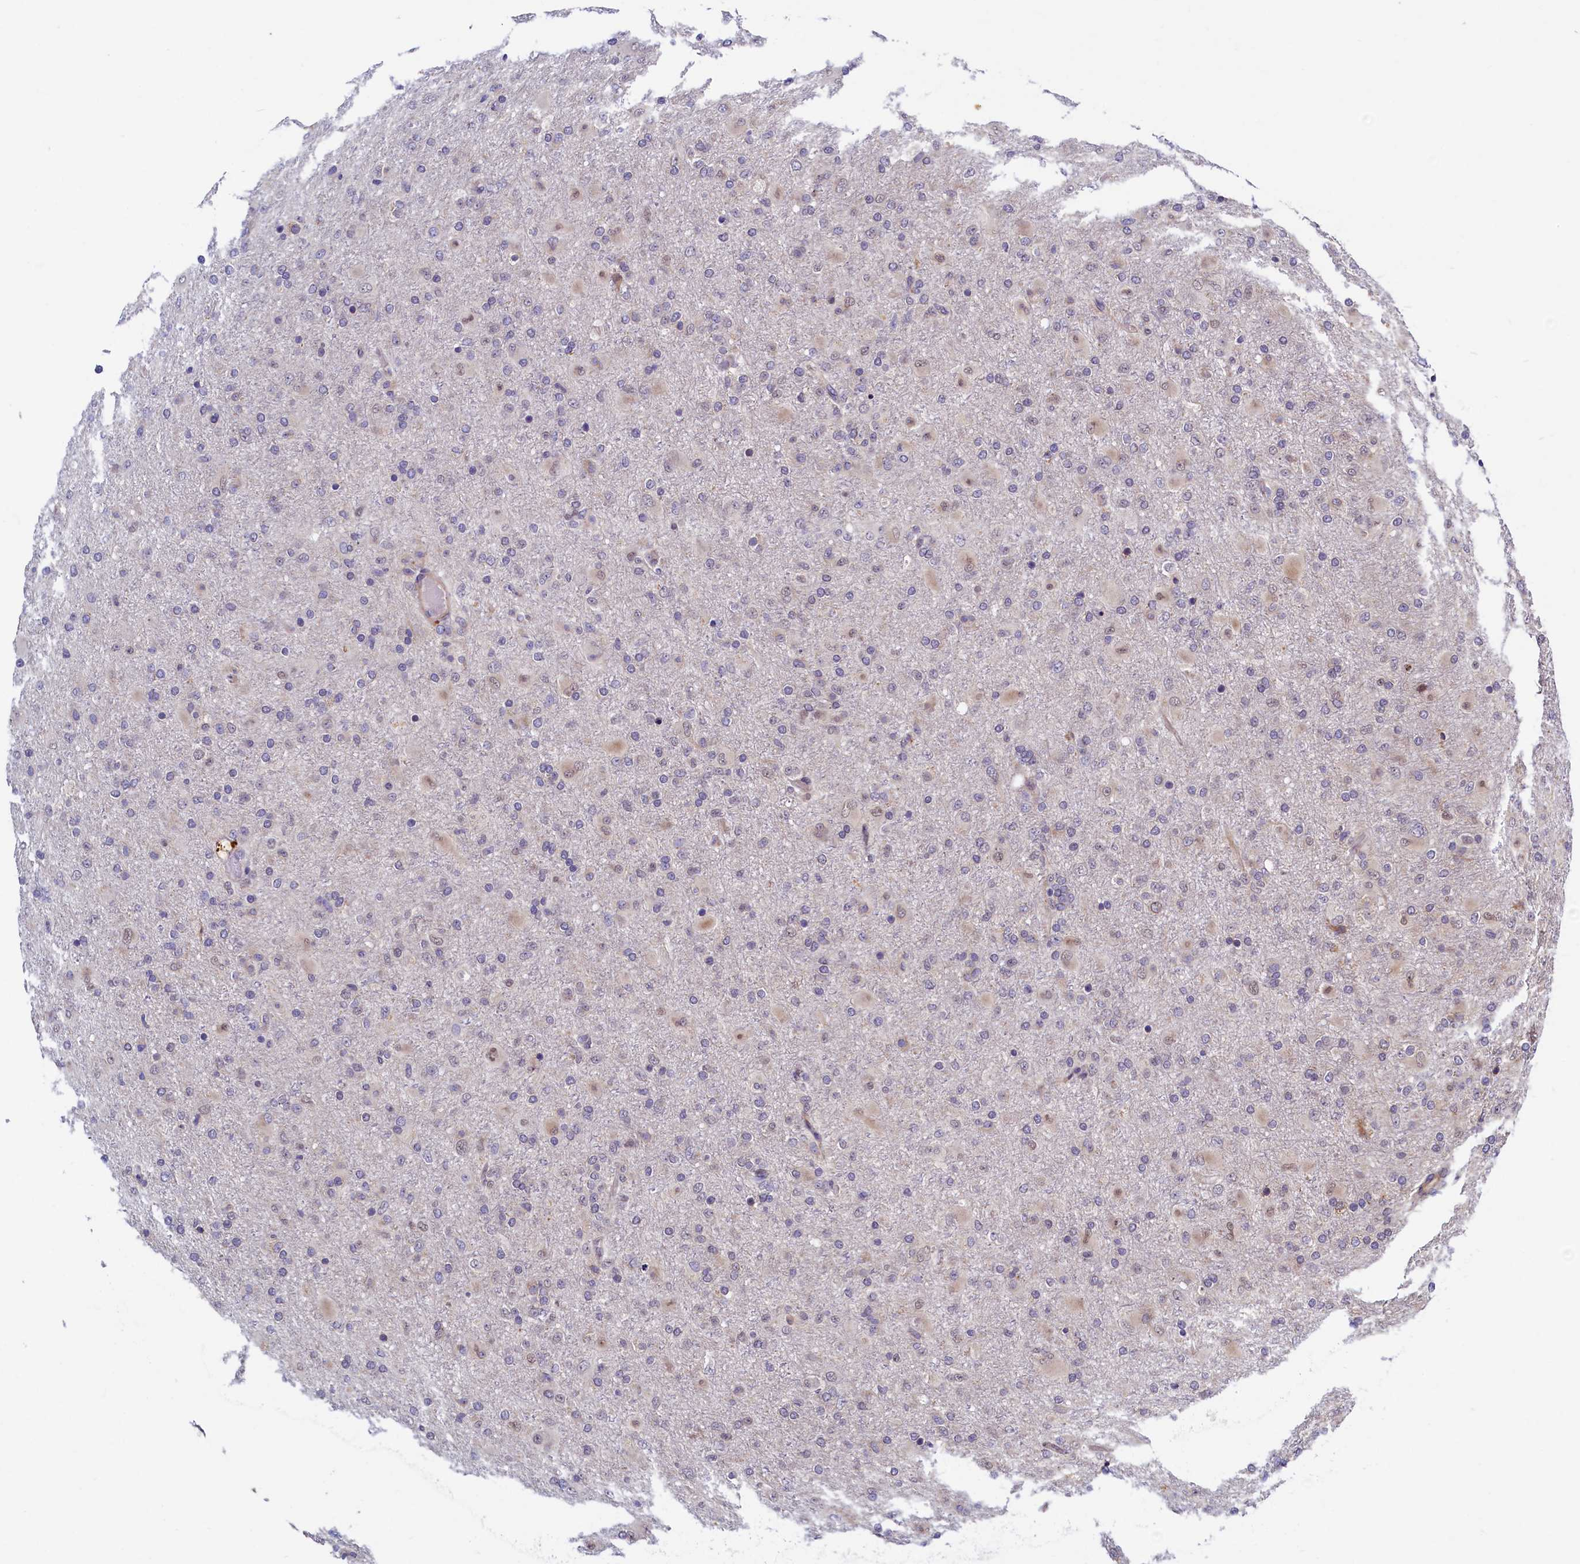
{"staining": {"intensity": "weak", "quantity": "<25%", "location": "nuclear"}, "tissue": "glioma", "cell_type": "Tumor cells", "image_type": "cancer", "snomed": [{"axis": "morphology", "description": "Glioma, malignant, Low grade"}, {"axis": "topography", "description": "Brain"}], "caption": "DAB immunohistochemical staining of glioma exhibits no significant staining in tumor cells. (DAB immunohistochemistry (IHC) with hematoxylin counter stain).", "gene": "SLC16A14", "patient": {"sex": "male", "age": 65}}